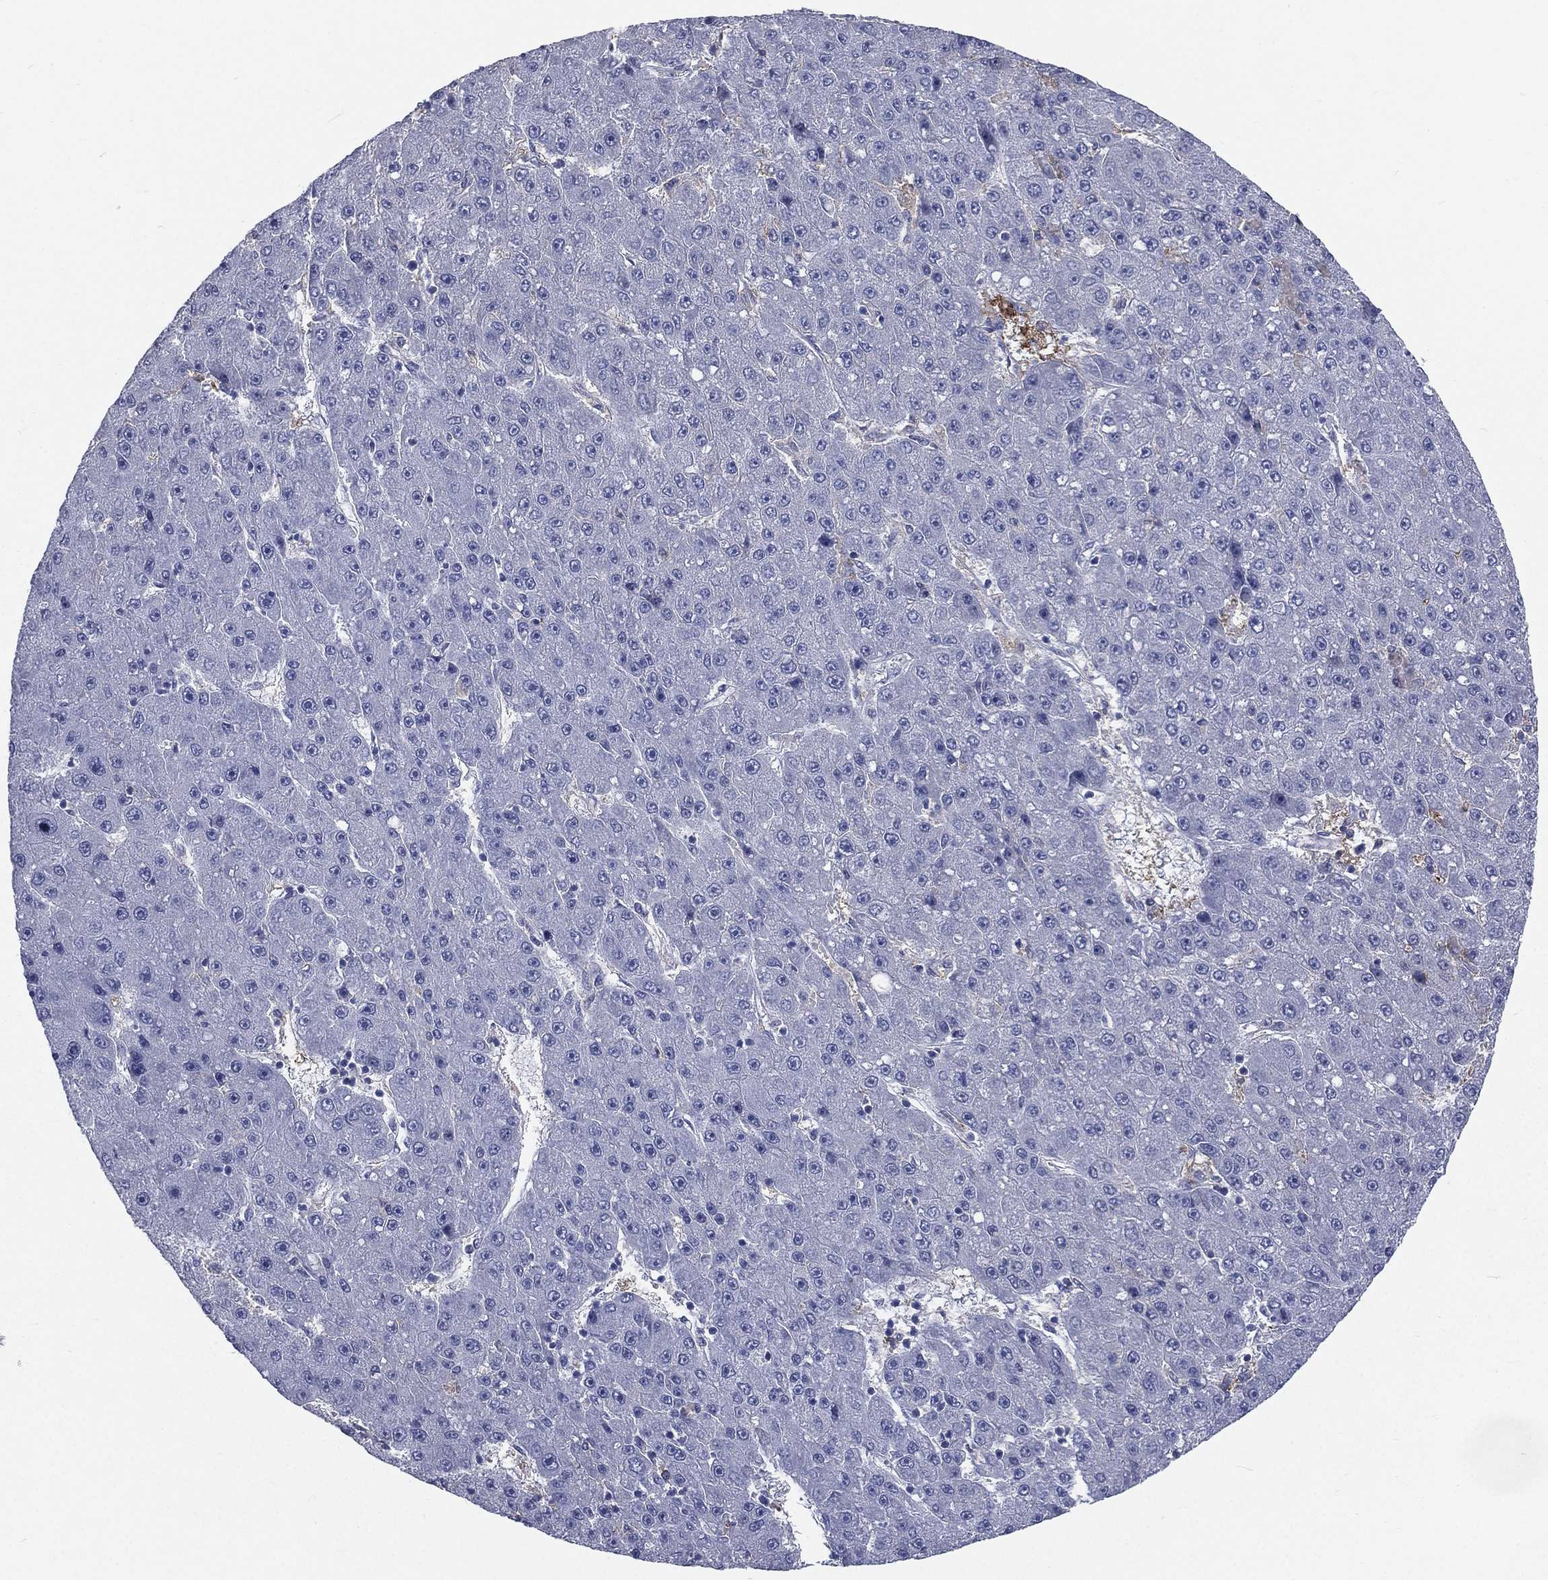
{"staining": {"intensity": "negative", "quantity": "none", "location": "none"}, "tissue": "liver cancer", "cell_type": "Tumor cells", "image_type": "cancer", "snomed": [{"axis": "morphology", "description": "Carcinoma, Hepatocellular, NOS"}, {"axis": "topography", "description": "Liver"}], "caption": "DAB immunohistochemical staining of liver cancer (hepatocellular carcinoma) reveals no significant positivity in tumor cells.", "gene": "BASP1", "patient": {"sex": "male", "age": 67}}